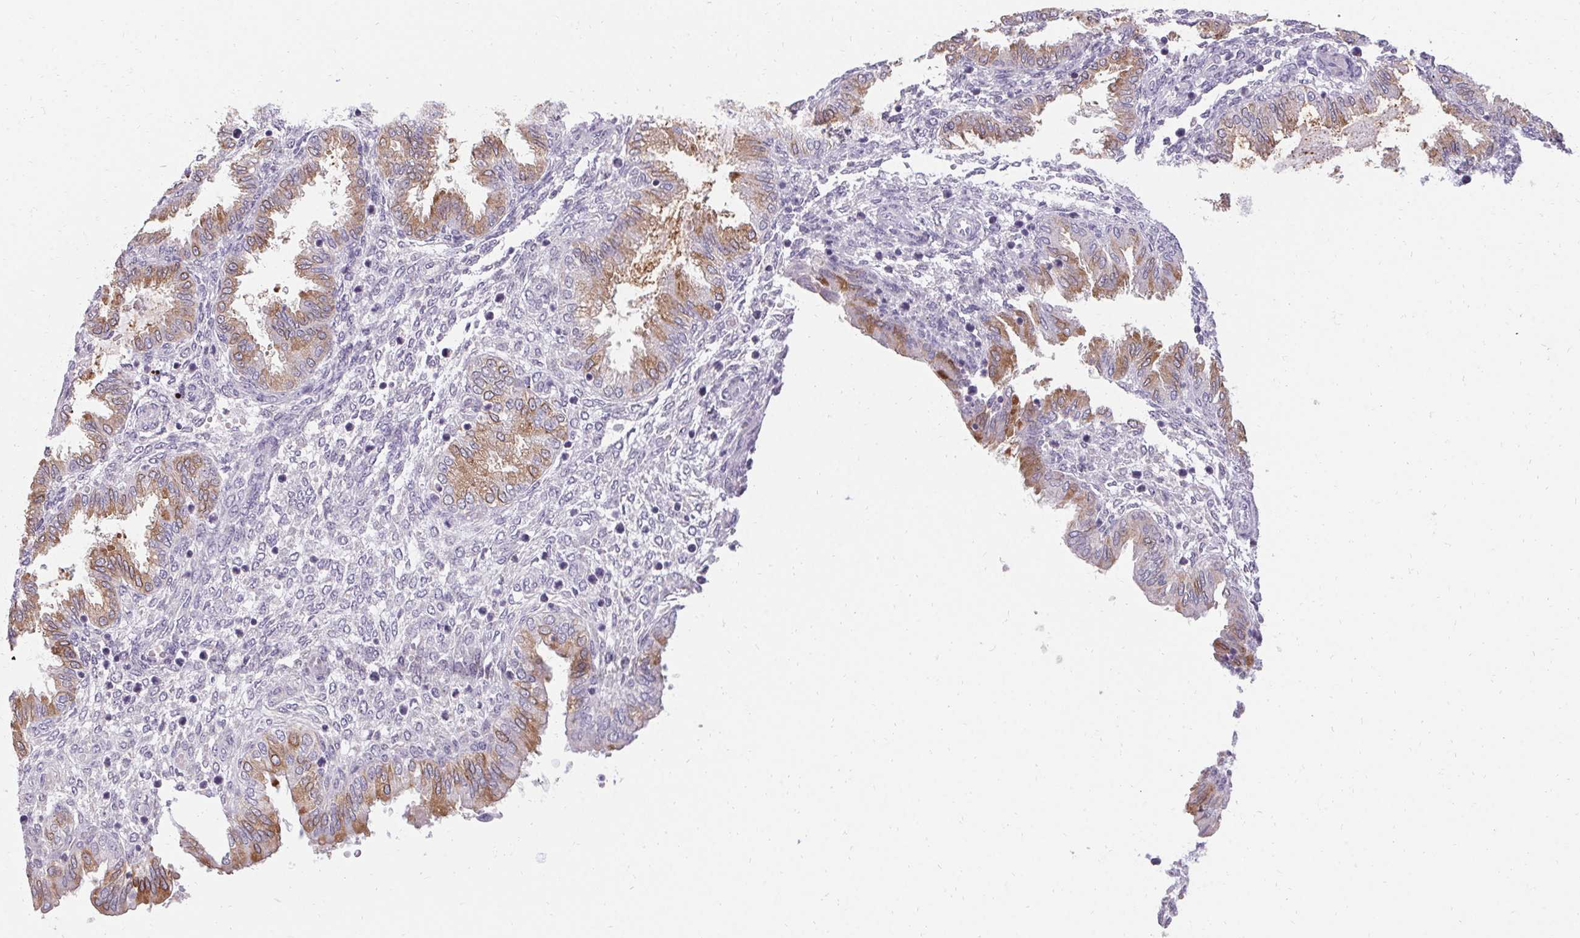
{"staining": {"intensity": "negative", "quantity": "none", "location": "none"}, "tissue": "endometrium", "cell_type": "Cells in endometrial stroma", "image_type": "normal", "snomed": [{"axis": "morphology", "description": "Normal tissue, NOS"}, {"axis": "topography", "description": "Endometrium"}], "caption": "A micrograph of endometrium stained for a protein demonstrates no brown staining in cells in endometrial stroma.", "gene": "HSD17B3", "patient": {"sex": "female", "age": 33}}